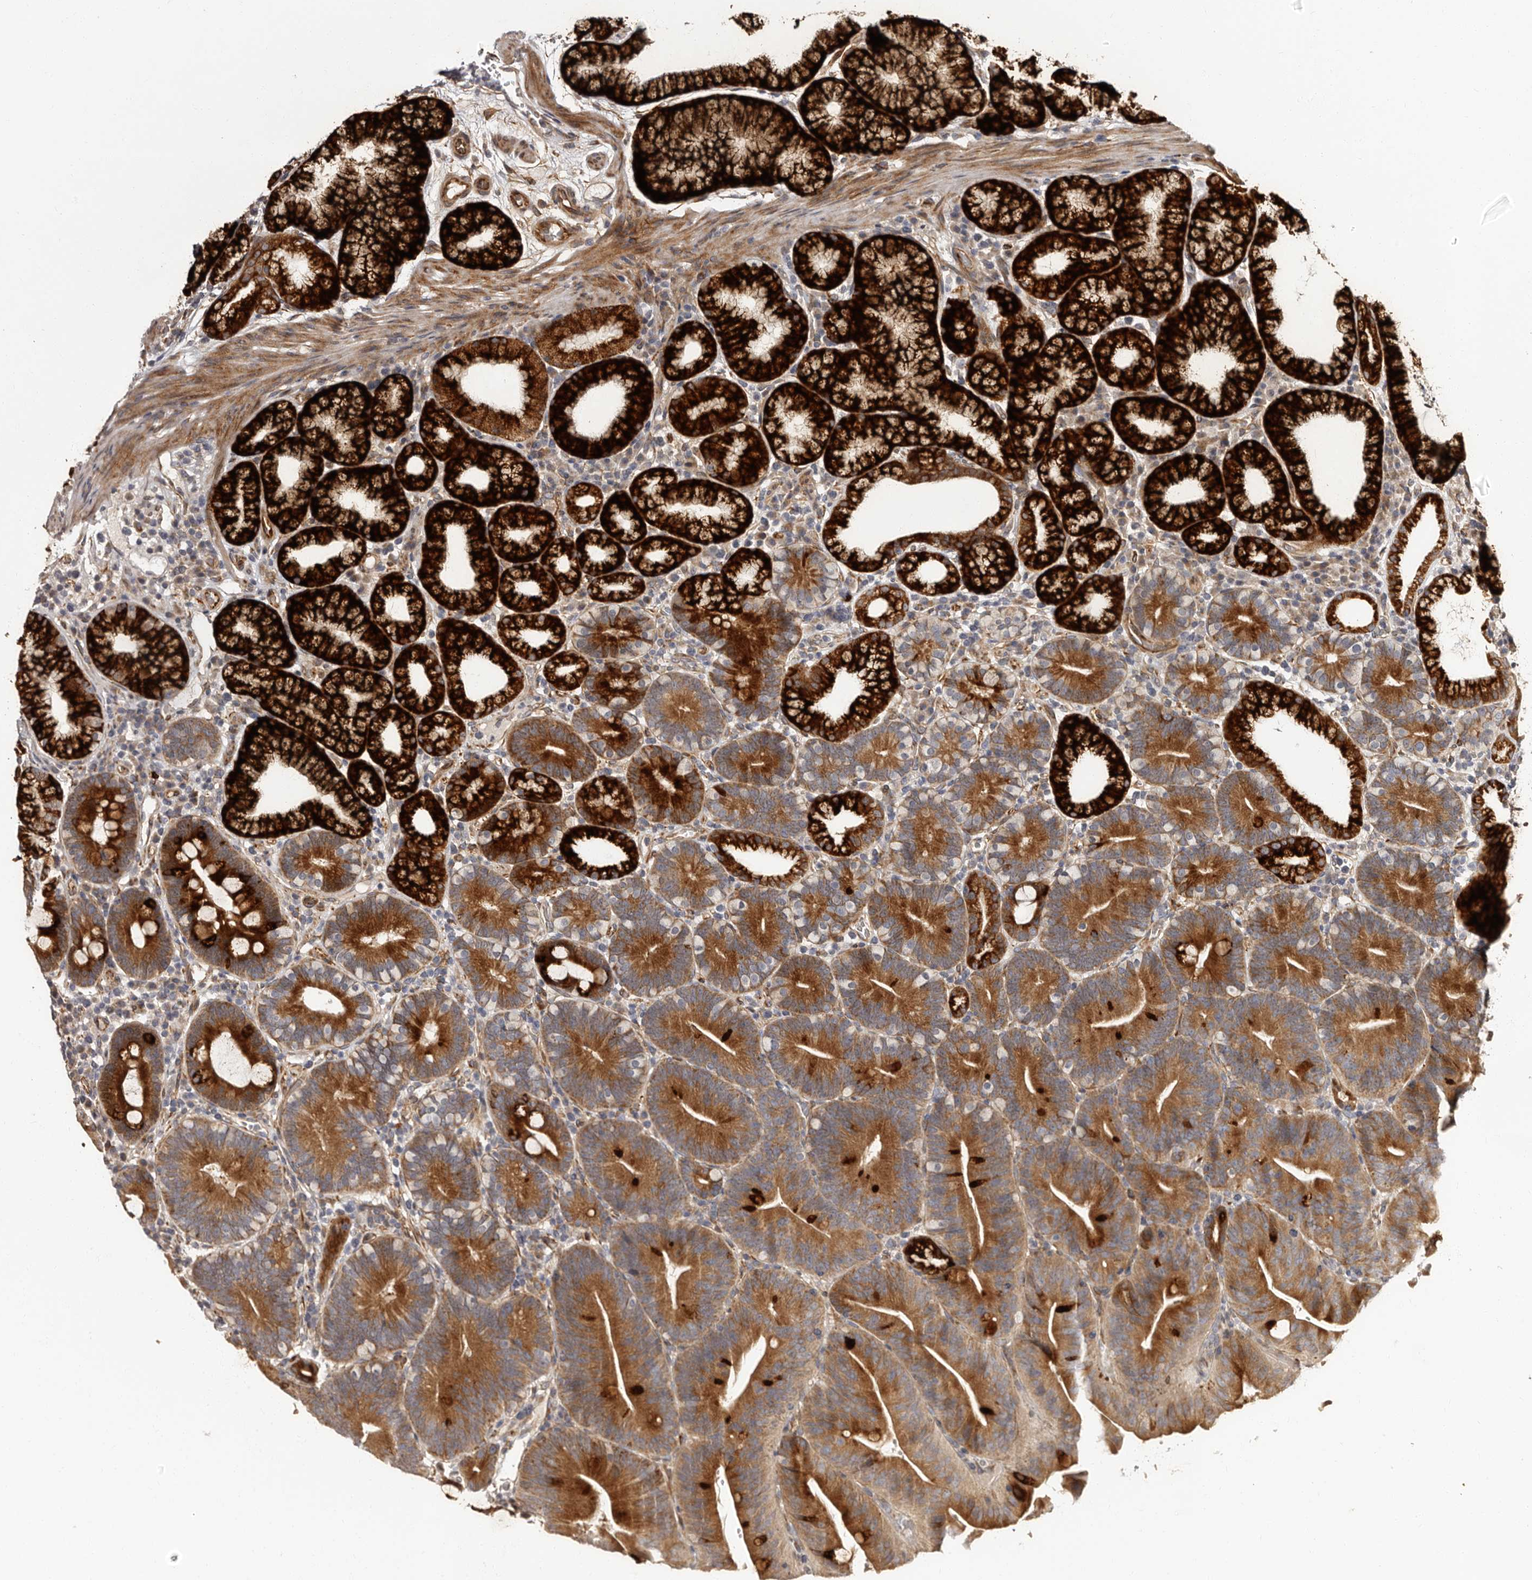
{"staining": {"intensity": "strong", "quantity": ">75%", "location": "cytoplasmic/membranous"}, "tissue": "duodenum", "cell_type": "Glandular cells", "image_type": "normal", "snomed": [{"axis": "morphology", "description": "Normal tissue, NOS"}, {"axis": "topography", "description": "Duodenum"}], "caption": "IHC (DAB (3,3'-diaminobenzidine)) staining of unremarkable human duodenum exhibits strong cytoplasmic/membranous protein positivity in about >75% of glandular cells.", "gene": "TBC1D22B", "patient": {"sex": "male", "age": 54}}